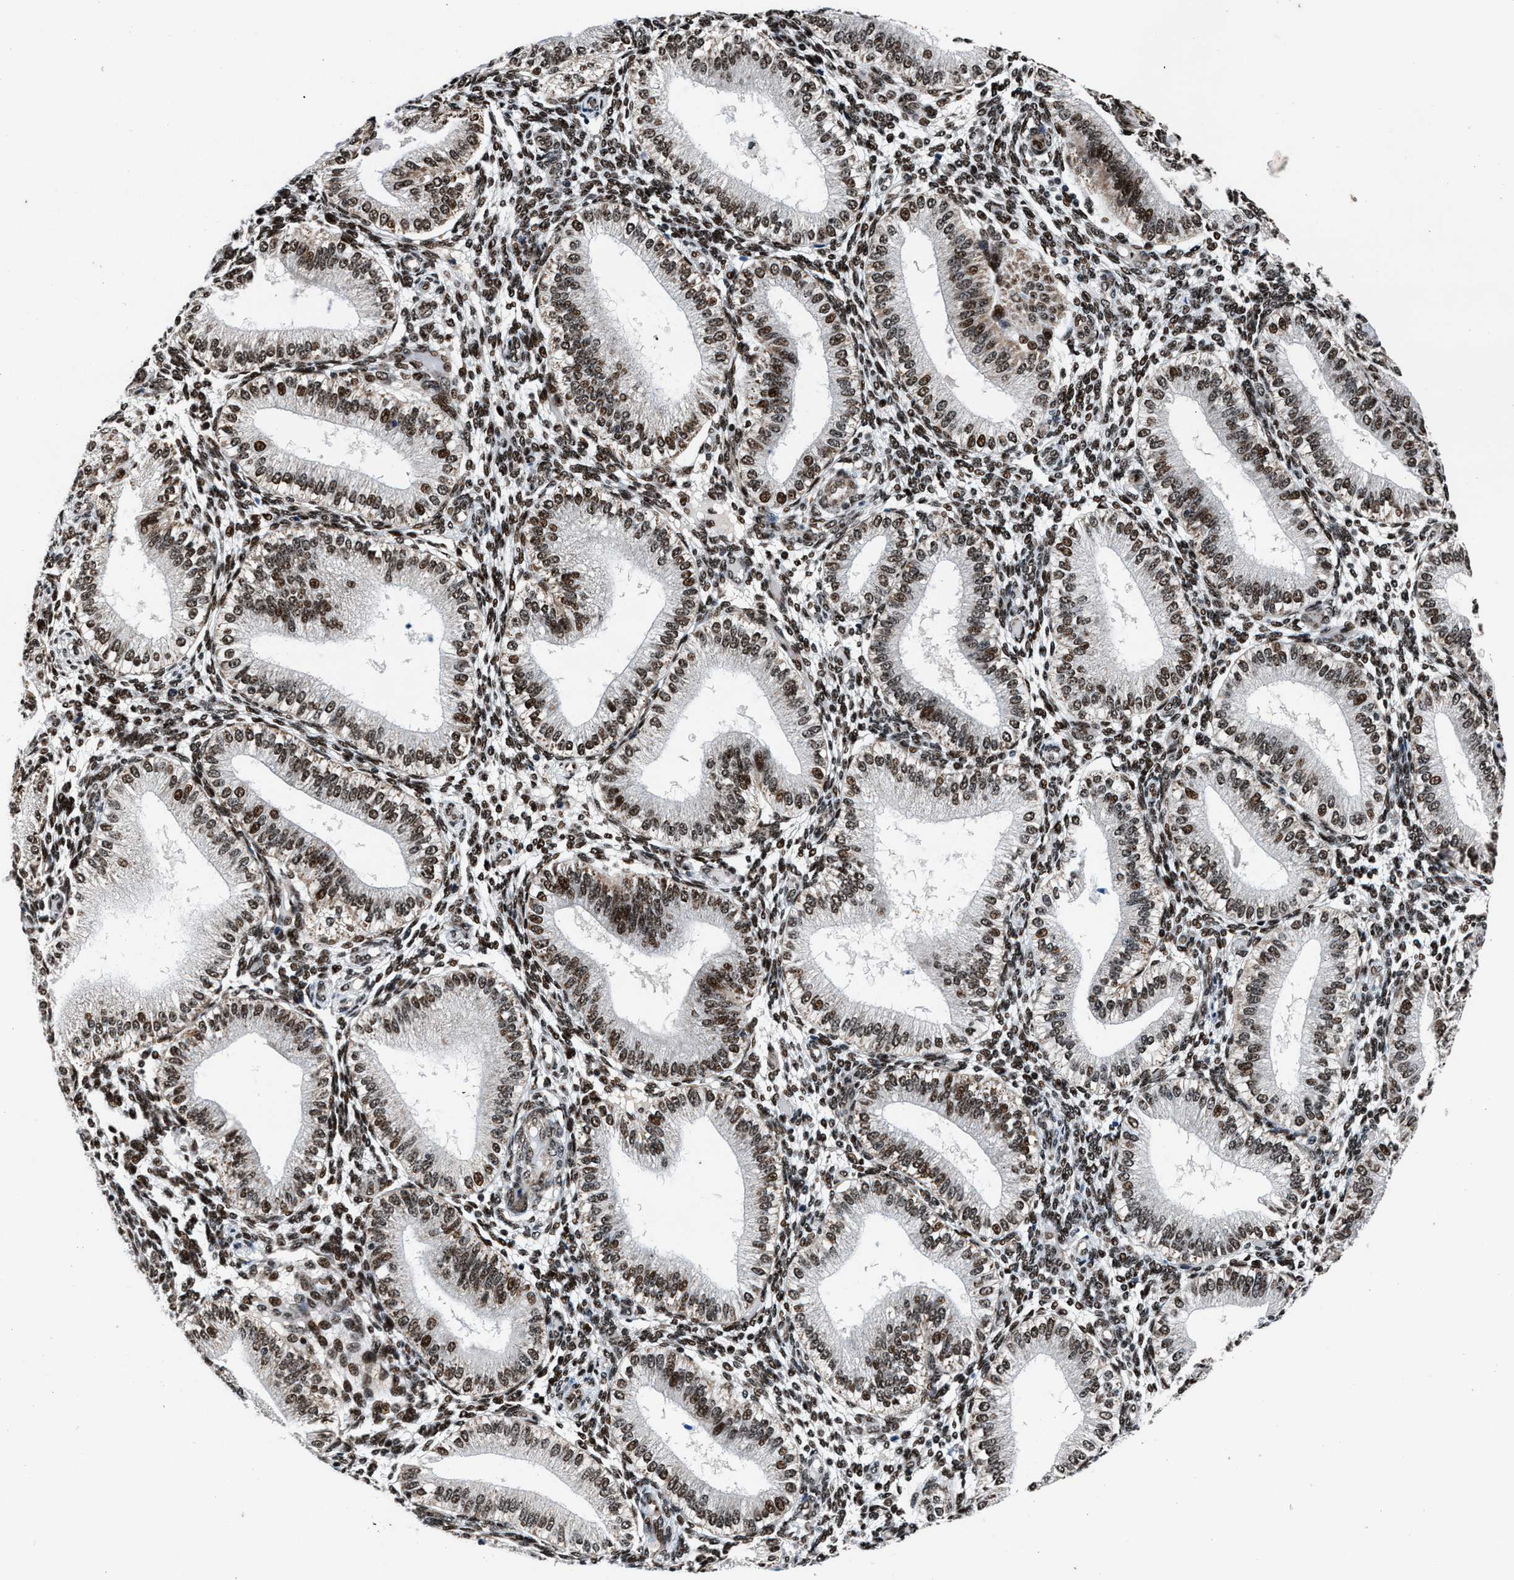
{"staining": {"intensity": "moderate", "quantity": ">75%", "location": "nuclear"}, "tissue": "endometrium", "cell_type": "Cells in endometrial stroma", "image_type": "normal", "snomed": [{"axis": "morphology", "description": "Normal tissue, NOS"}, {"axis": "topography", "description": "Endometrium"}], "caption": "This is a histology image of immunohistochemistry staining of benign endometrium, which shows moderate staining in the nuclear of cells in endometrial stroma.", "gene": "PRRC2B", "patient": {"sex": "female", "age": 39}}